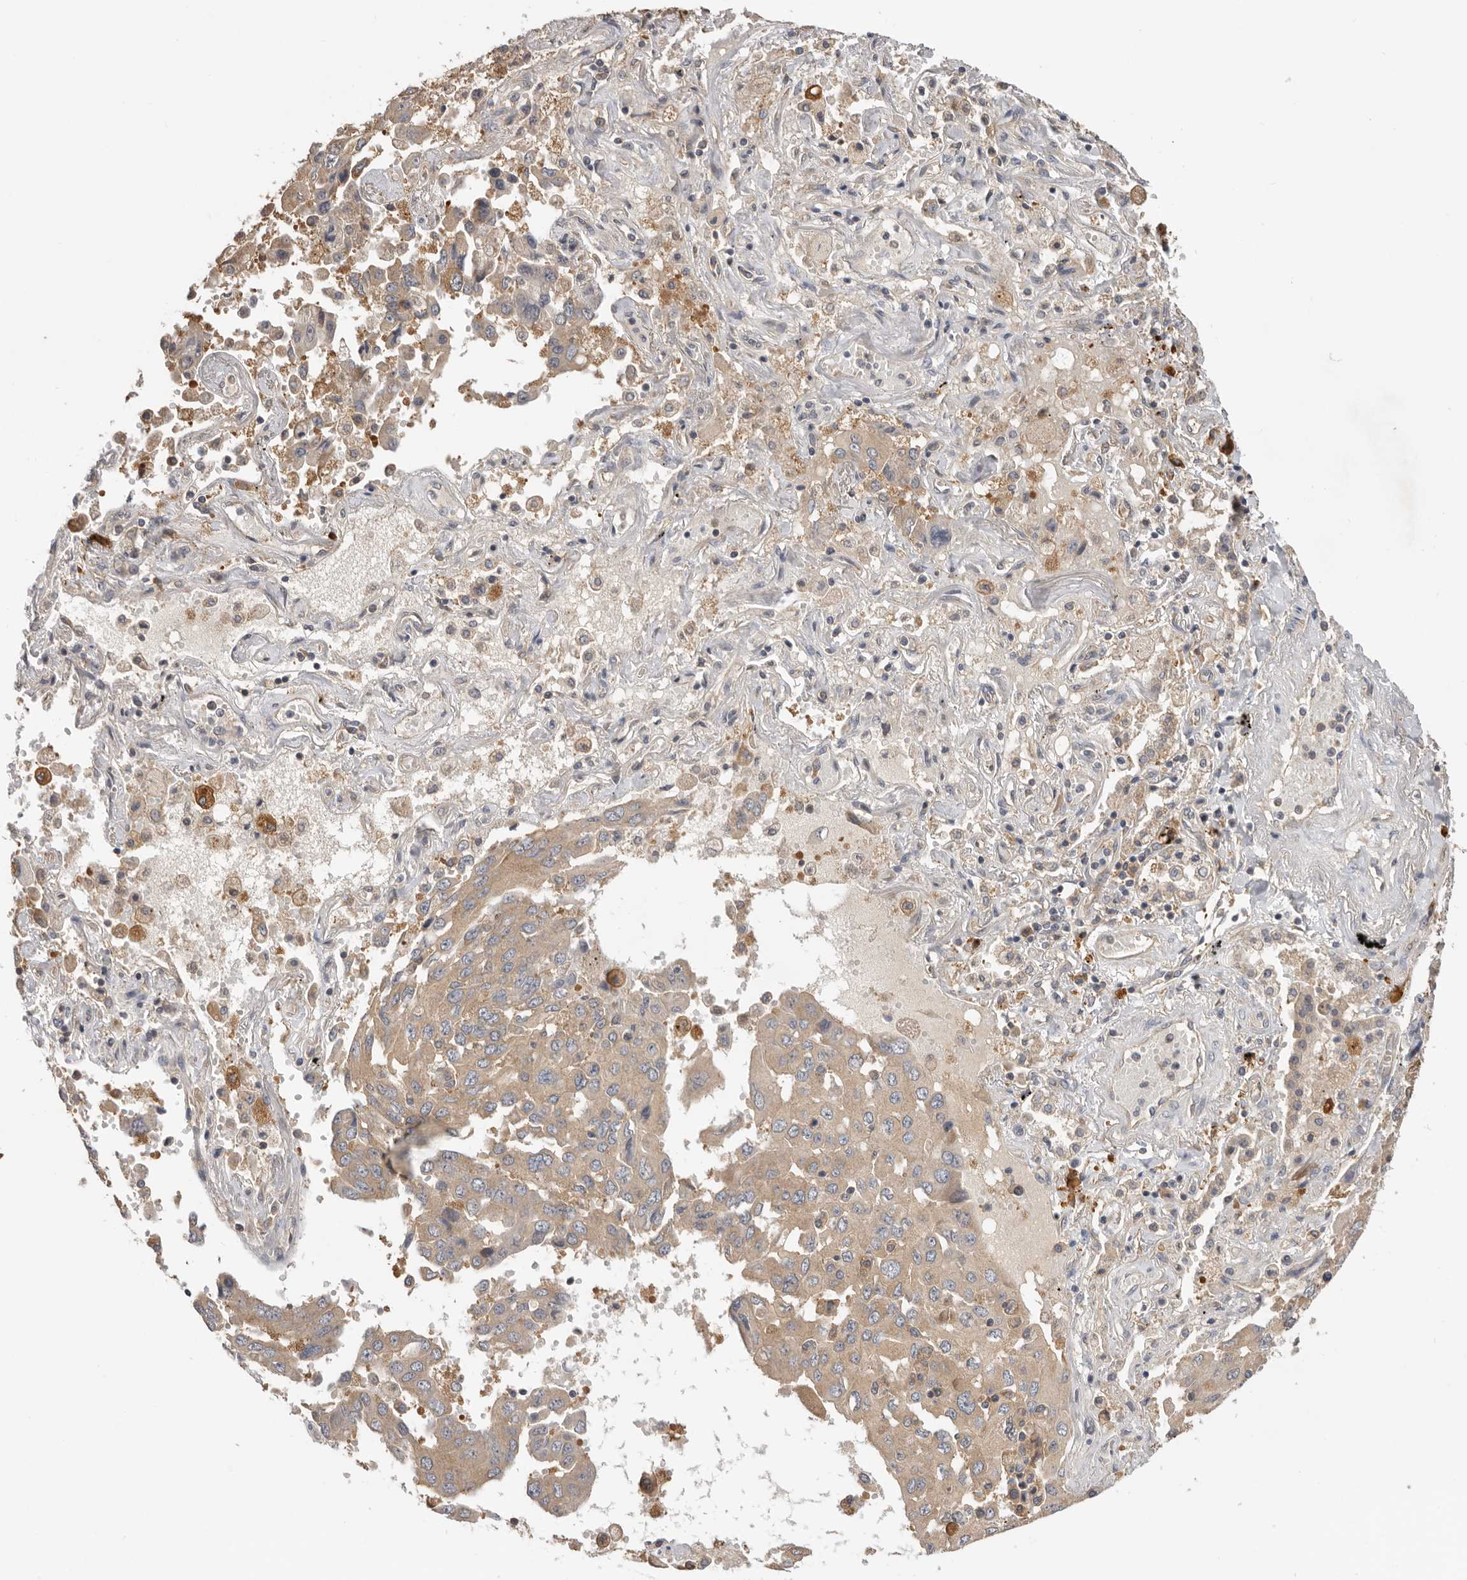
{"staining": {"intensity": "weak", "quantity": ">75%", "location": "cytoplasmic/membranous"}, "tissue": "lung cancer", "cell_type": "Tumor cells", "image_type": "cancer", "snomed": [{"axis": "morphology", "description": "Adenocarcinoma, NOS"}, {"axis": "topography", "description": "Lung"}], "caption": "Lung cancer (adenocarcinoma) tissue reveals weak cytoplasmic/membranous staining in approximately >75% of tumor cells", "gene": "PPP1R42", "patient": {"sex": "female", "age": 65}}